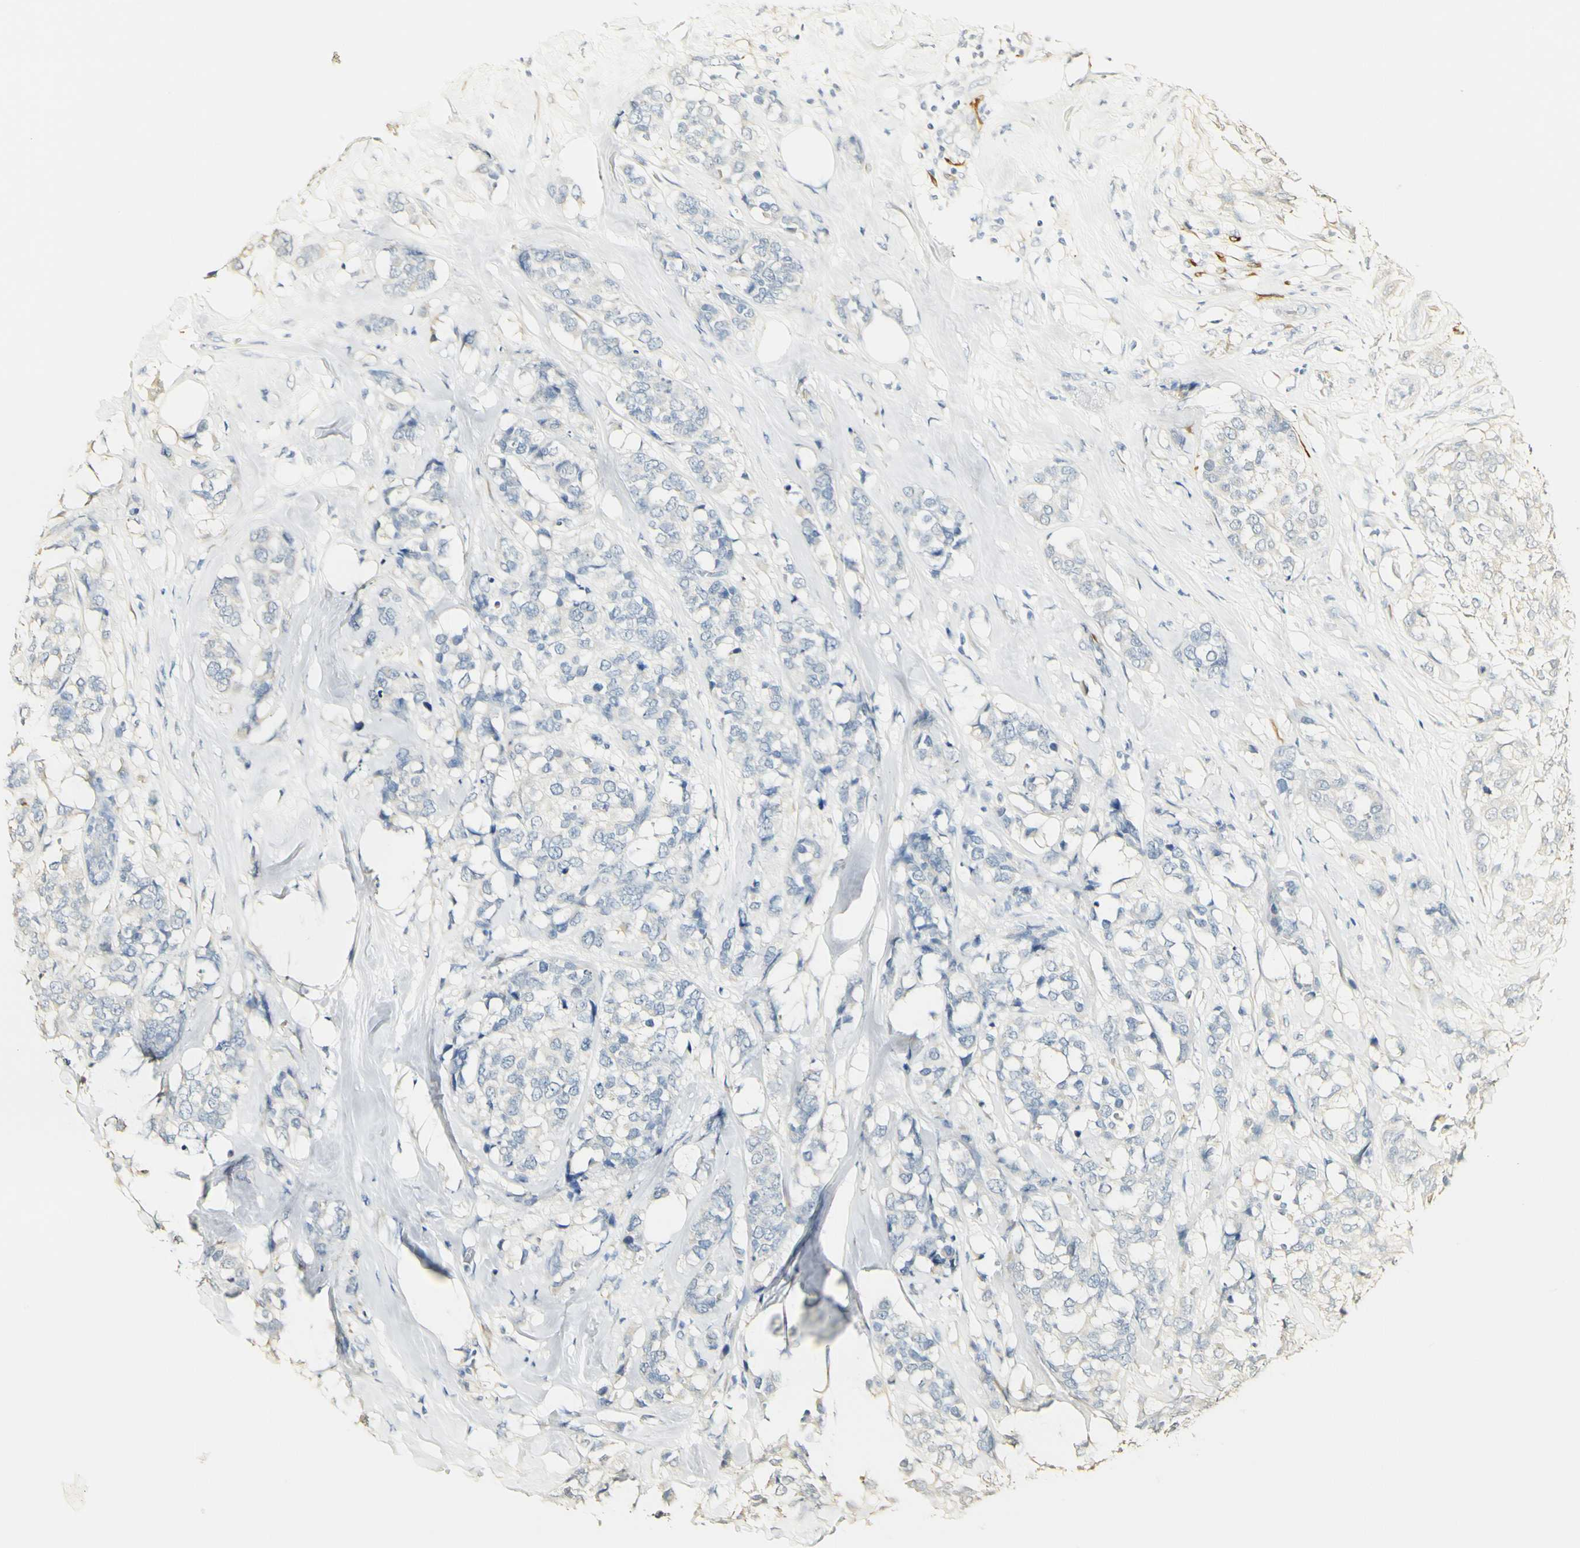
{"staining": {"intensity": "negative", "quantity": "none", "location": "none"}, "tissue": "breast cancer", "cell_type": "Tumor cells", "image_type": "cancer", "snomed": [{"axis": "morphology", "description": "Lobular carcinoma"}, {"axis": "topography", "description": "Breast"}], "caption": "Immunohistochemistry (IHC) of breast lobular carcinoma exhibits no expression in tumor cells.", "gene": "FMO3", "patient": {"sex": "female", "age": 59}}